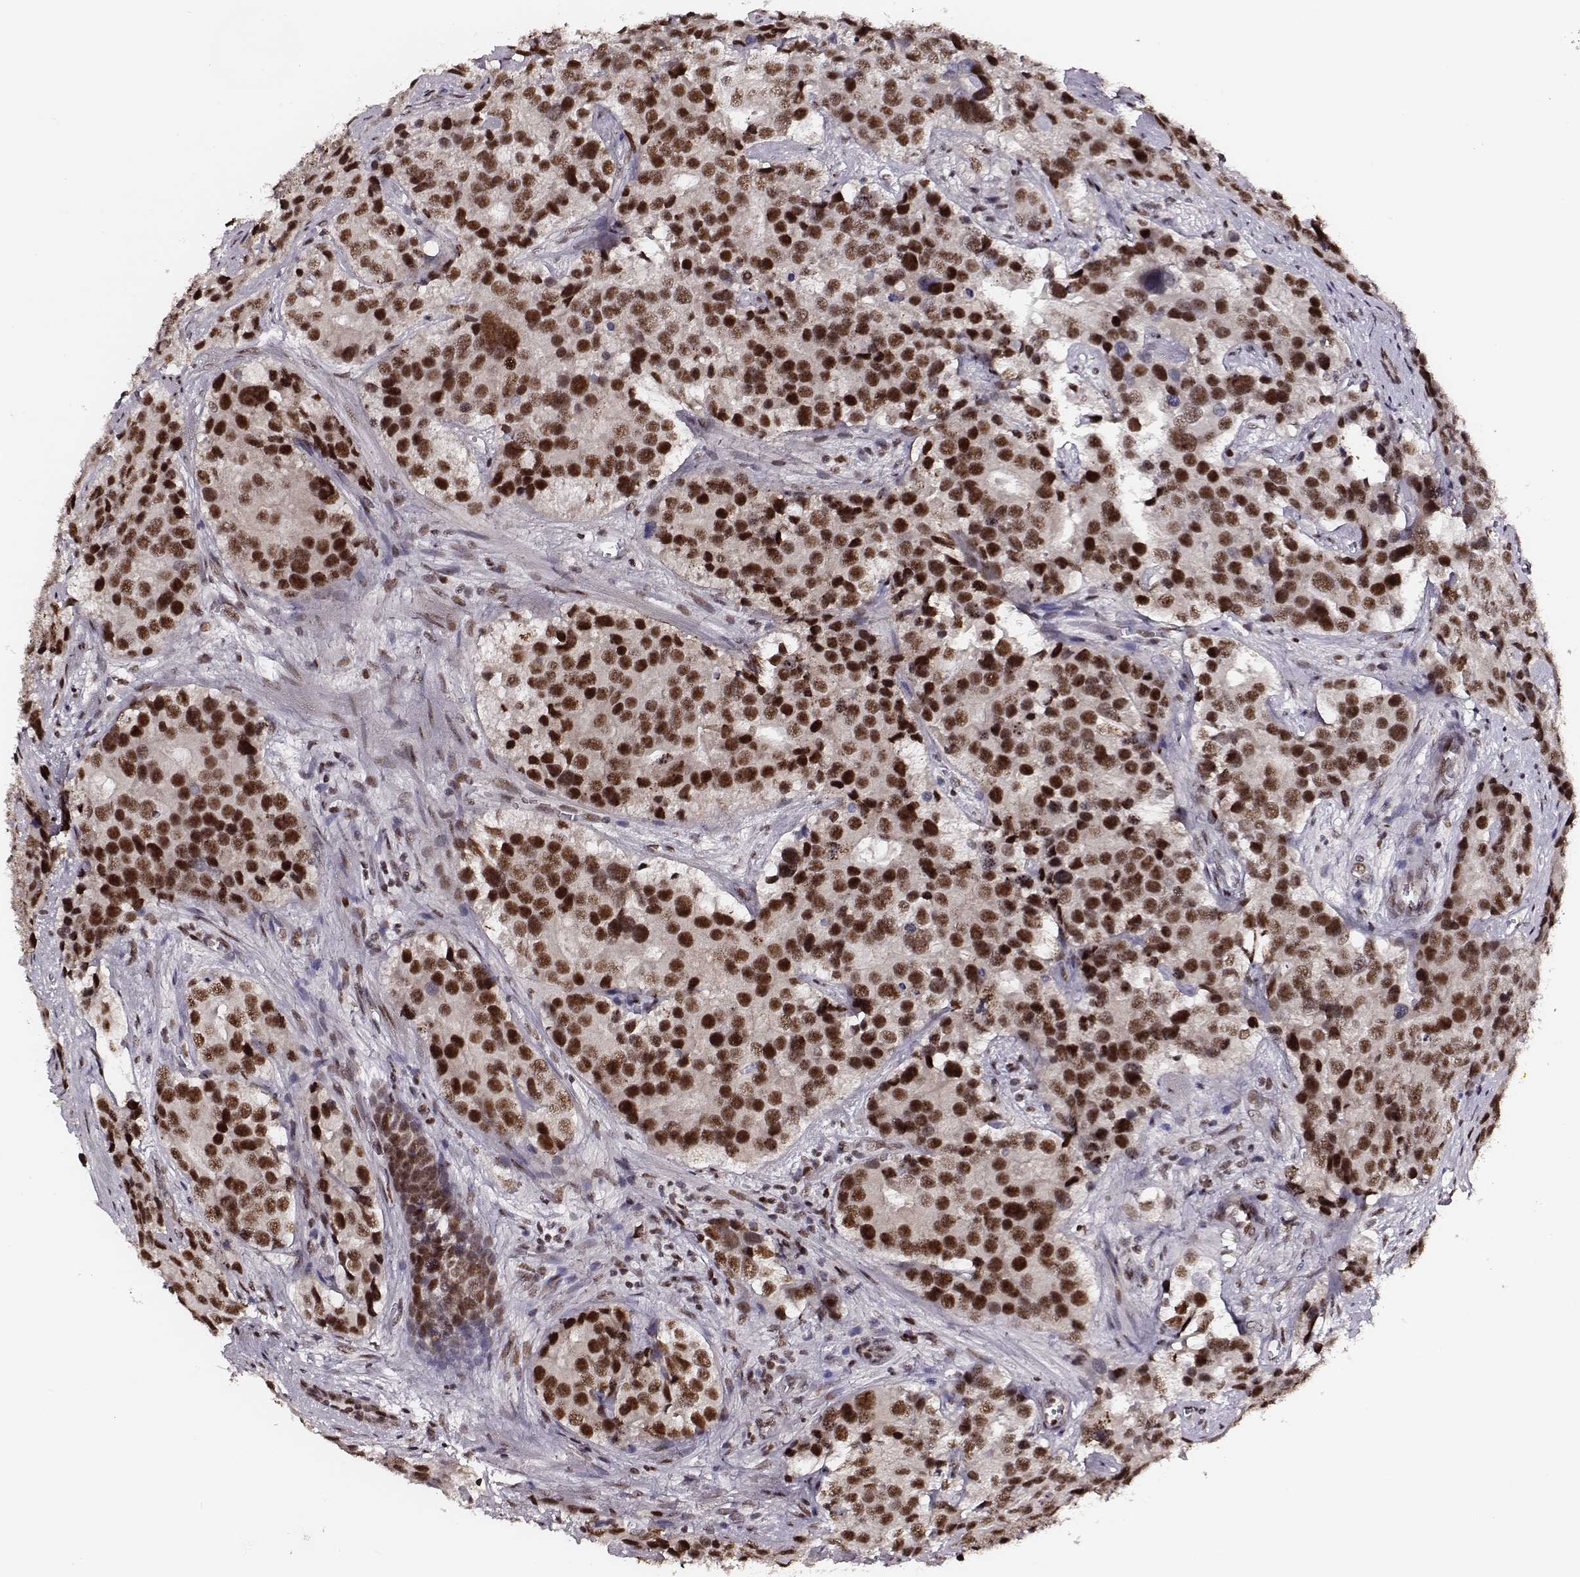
{"staining": {"intensity": "strong", "quantity": ">75%", "location": "nuclear"}, "tissue": "prostate cancer", "cell_type": "Tumor cells", "image_type": "cancer", "snomed": [{"axis": "morphology", "description": "Adenocarcinoma, NOS"}, {"axis": "topography", "description": "Prostate and seminal vesicle, NOS"}], "caption": "Immunohistochemical staining of human prostate adenocarcinoma shows high levels of strong nuclear positivity in approximately >75% of tumor cells. (DAB = brown stain, brightfield microscopy at high magnification).", "gene": "PPARA", "patient": {"sex": "male", "age": 63}}